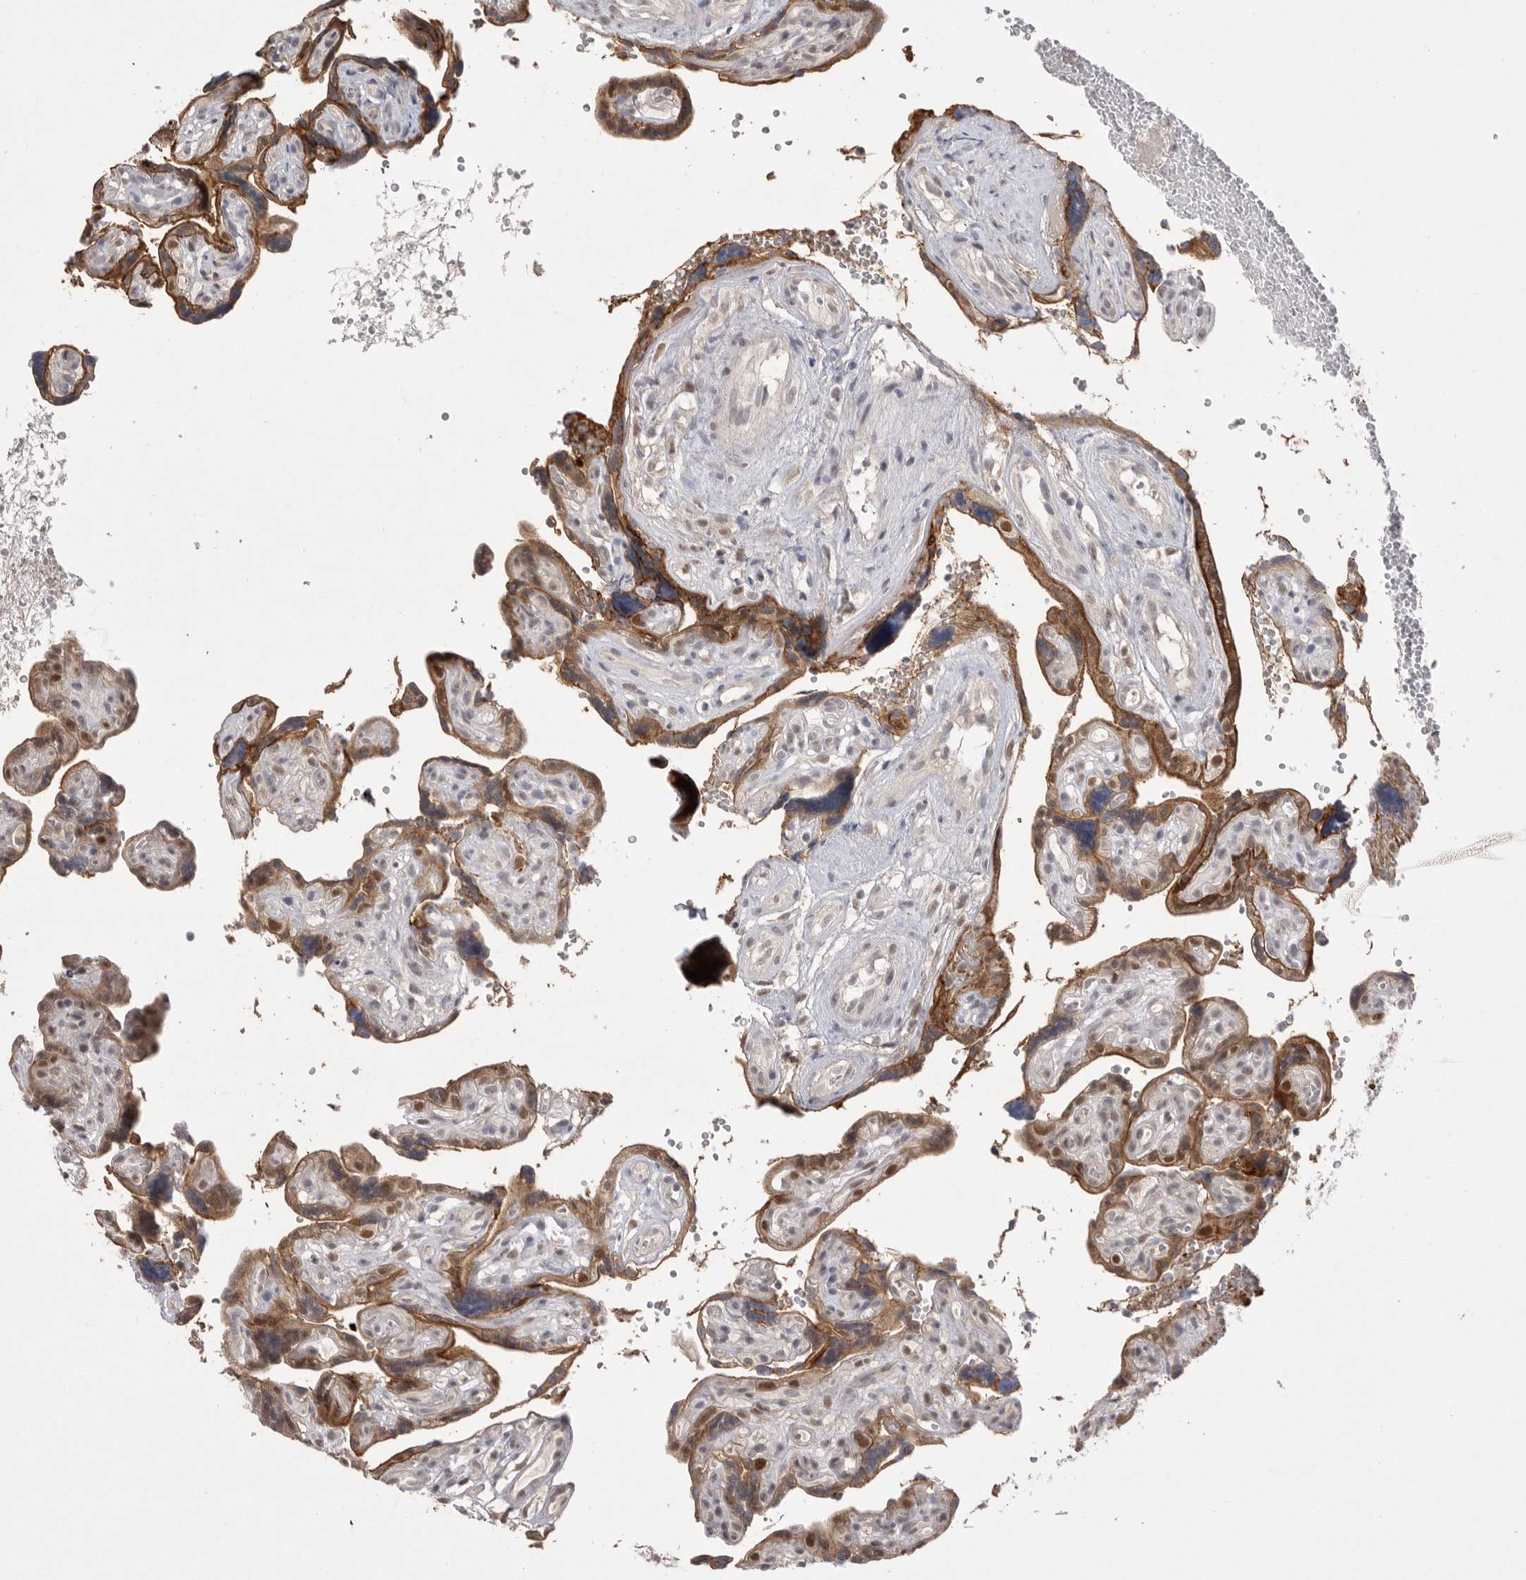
{"staining": {"intensity": "moderate", "quantity": ">75%", "location": "nuclear"}, "tissue": "placenta", "cell_type": "Decidual cells", "image_type": "normal", "snomed": [{"axis": "morphology", "description": "Normal tissue, NOS"}, {"axis": "topography", "description": "Placenta"}], "caption": "High-power microscopy captured an IHC photomicrograph of normal placenta, revealing moderate nuclear positivity in approximately >75% of decidual cells.", "gene": "HUS1", "patient": {"sex": "female", "age": 30}}